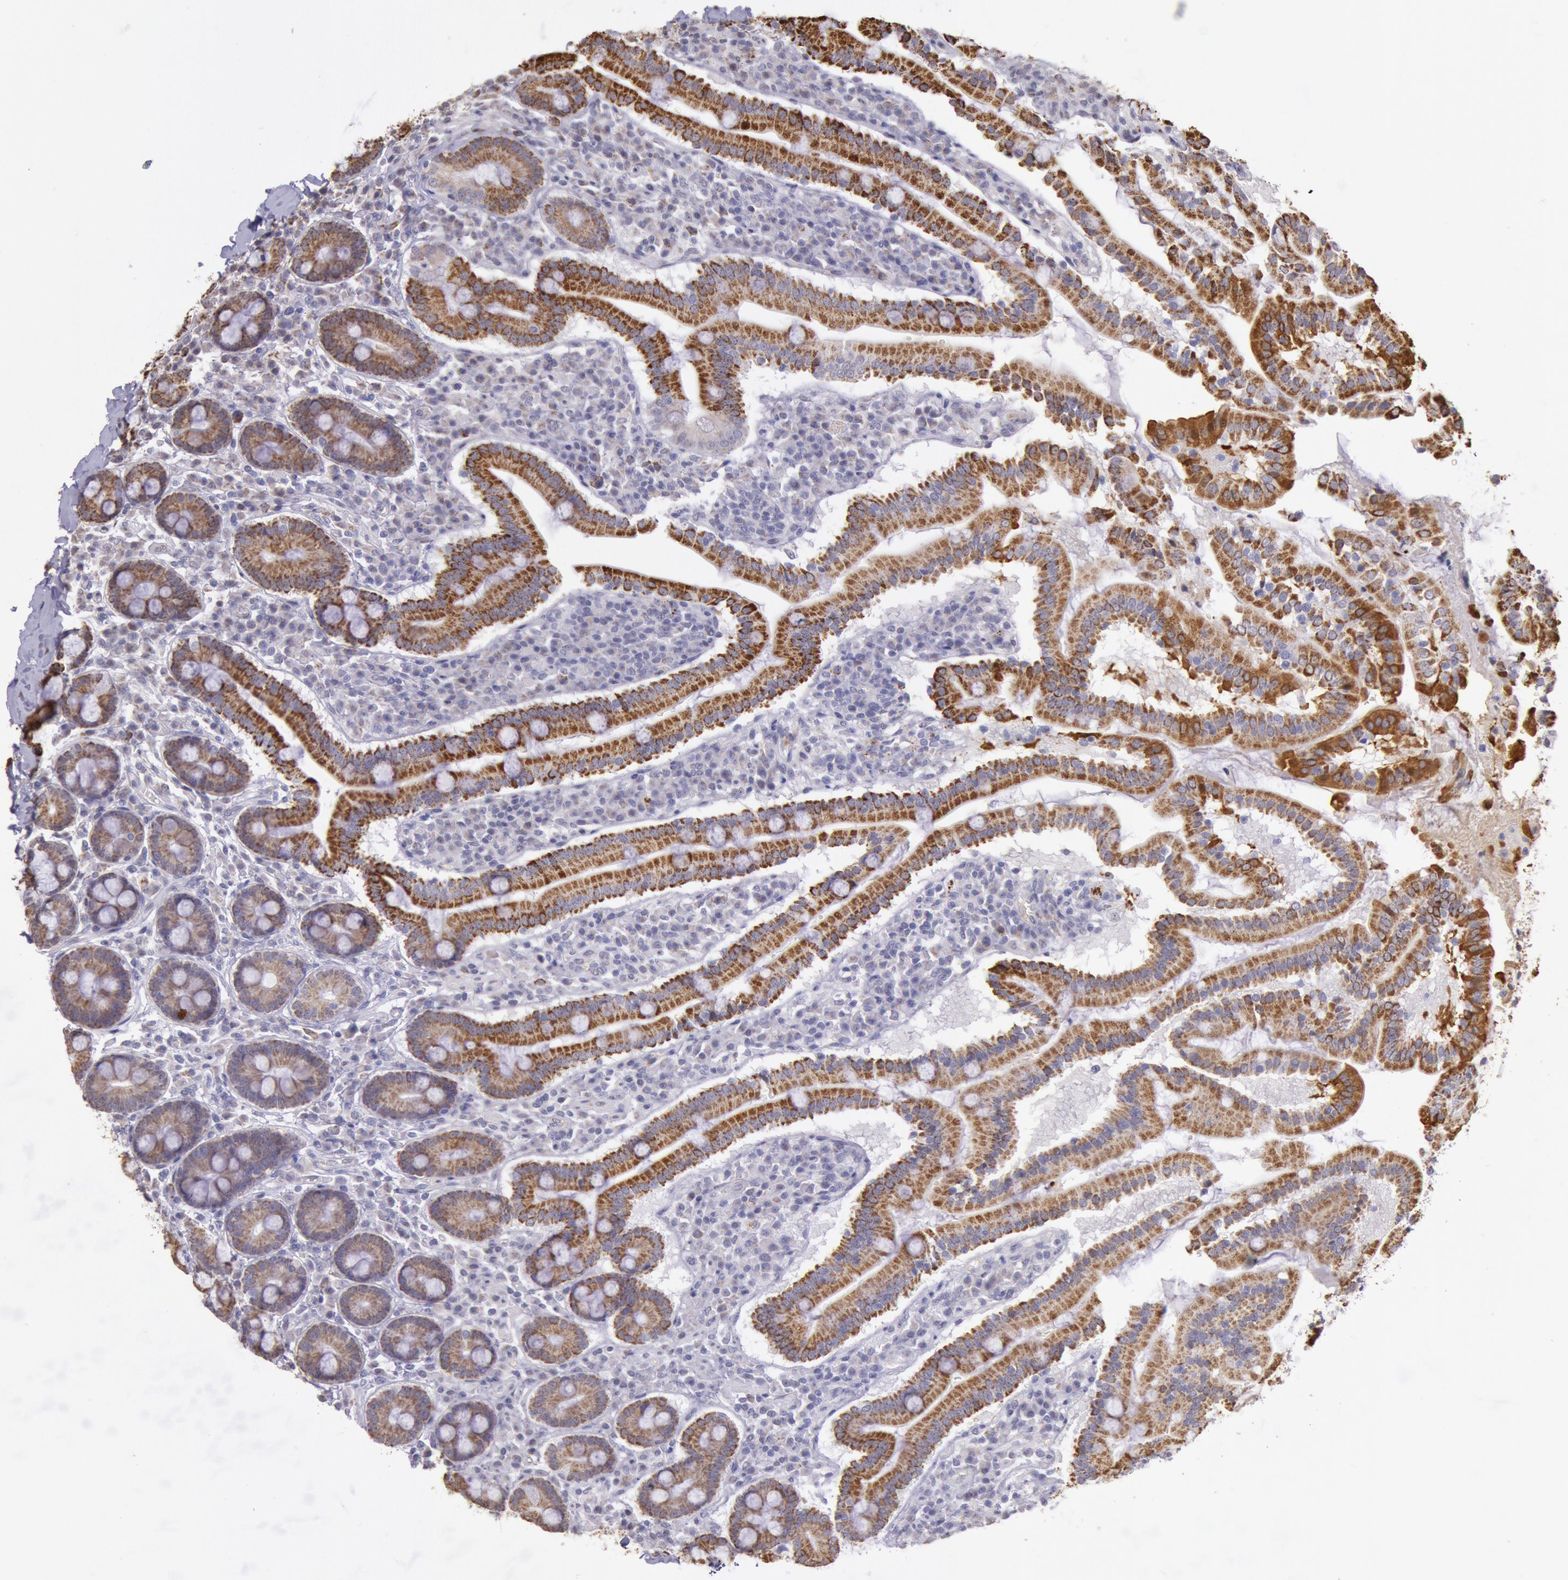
{"staining": {"intensity": "strong", "quantity": ">75%", "location": "cytoplasmic/membranous"}, "tissue": "duodenum", "cell_type": "Glandular cells", "image_type": "normal", "snomed": [{"axis": "morphology", "description": "Normal tissue, NOS"}, {"axis": "topography", "description": "Duodenum"}], "caption": "About >75% of glandular cells in unremarkable human duodenum display strong cytoplasmic/membranous protein expression as visualized by brown immunohistochemical staining.", "gene": "FRMD6", "patient": {"sex": "male", "age": 50}}